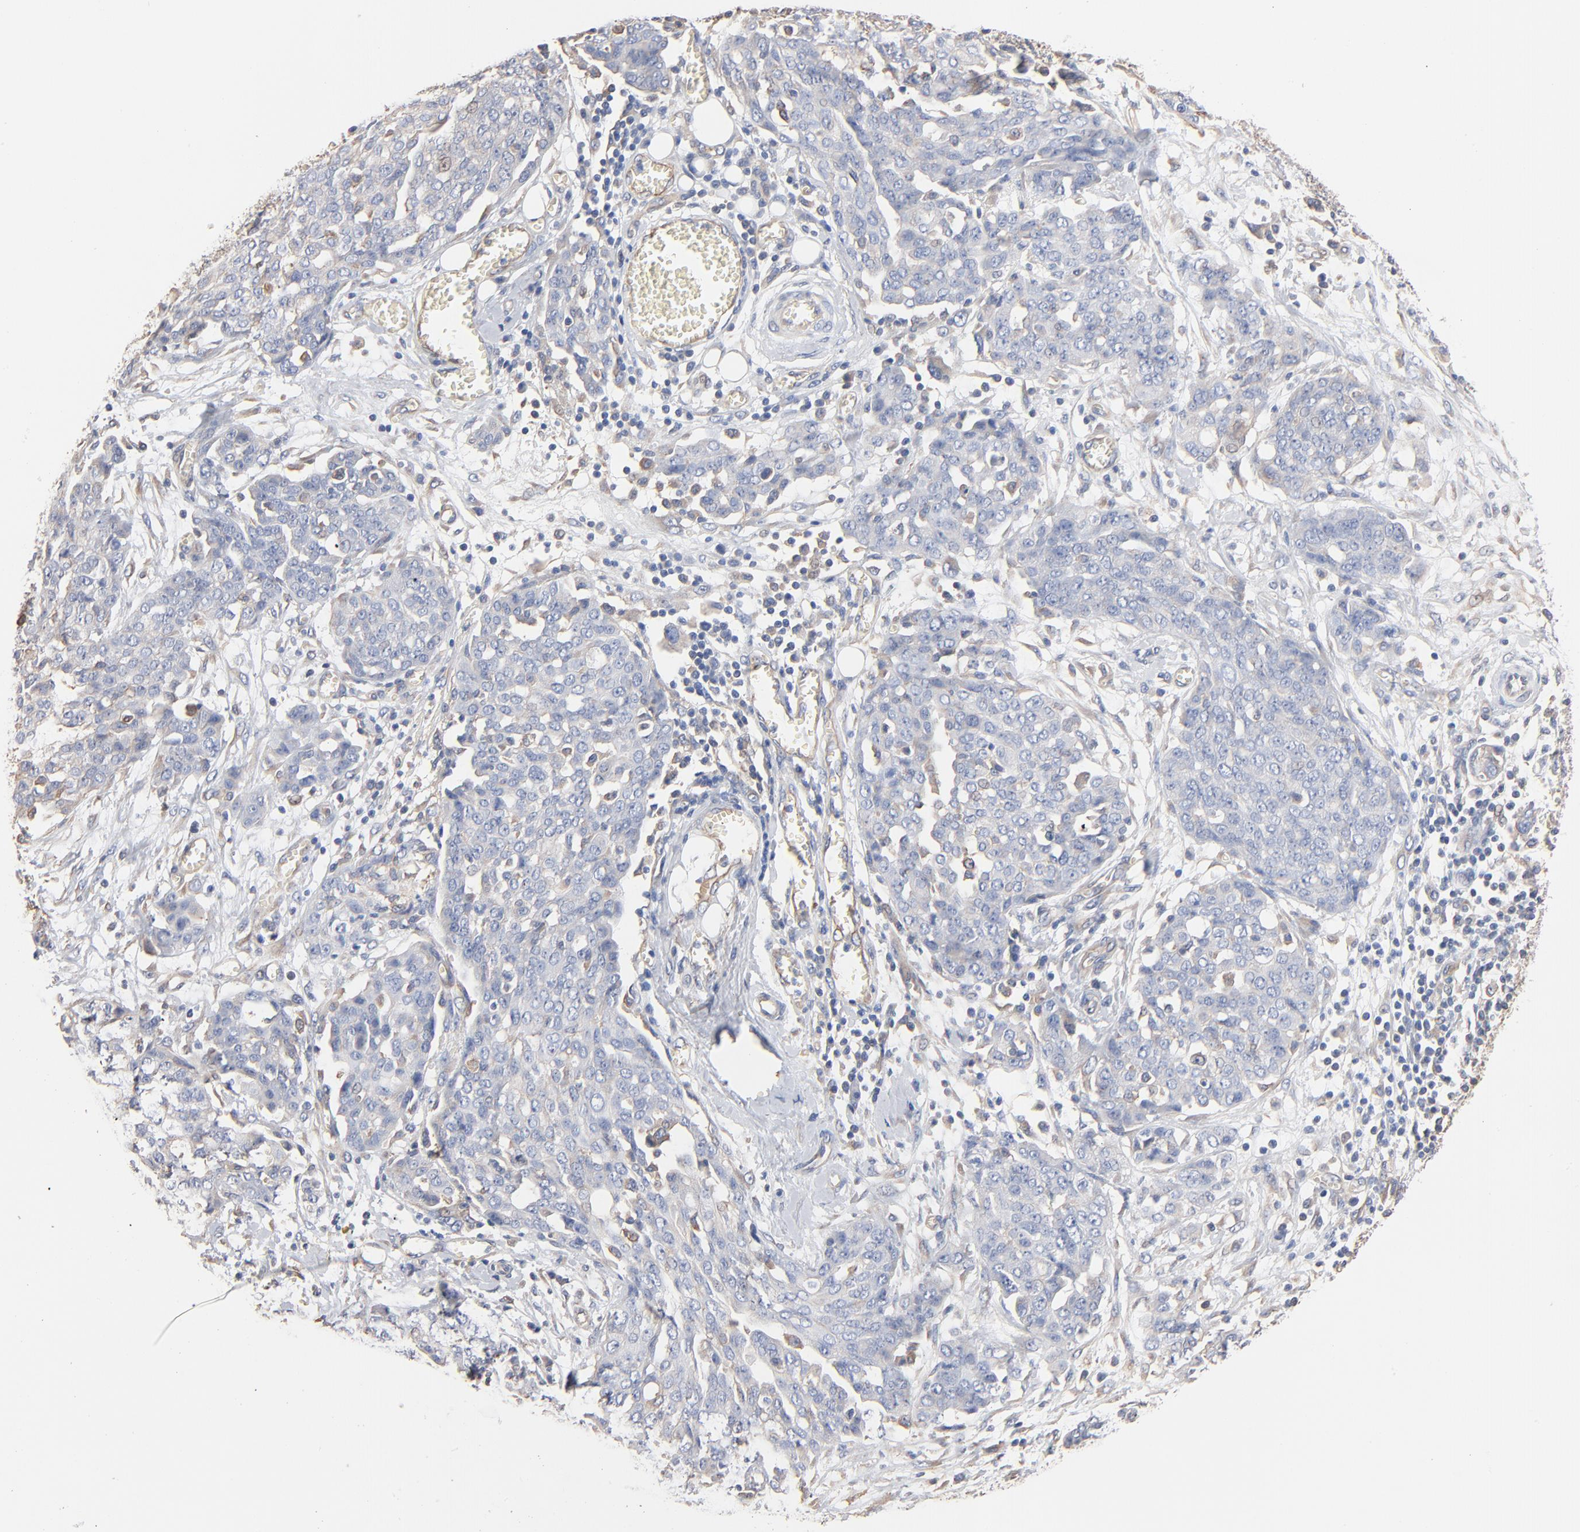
{"staining": {"intensity": "negative", "quantity": "none", "location": "none"}, "tissue": "ovarian cancer", "cell_type": "Tumor cells", "image_type": "cancer", "snomed": [{"axis": "morphology", "description": "Cystadenocarcinoma, serous, NOS"}, {"axis": "topography", "description": "Soft tissue"}, {"axis": "topography", "description": "Ovary"}], "caption": "Ovarian cancer (serous cystadenocarcinoma) stained for a protein using IHC reveals no positivity tumor cells.", "gene": "ABCD4", "patient": {"sex": "female", "age": 57}}